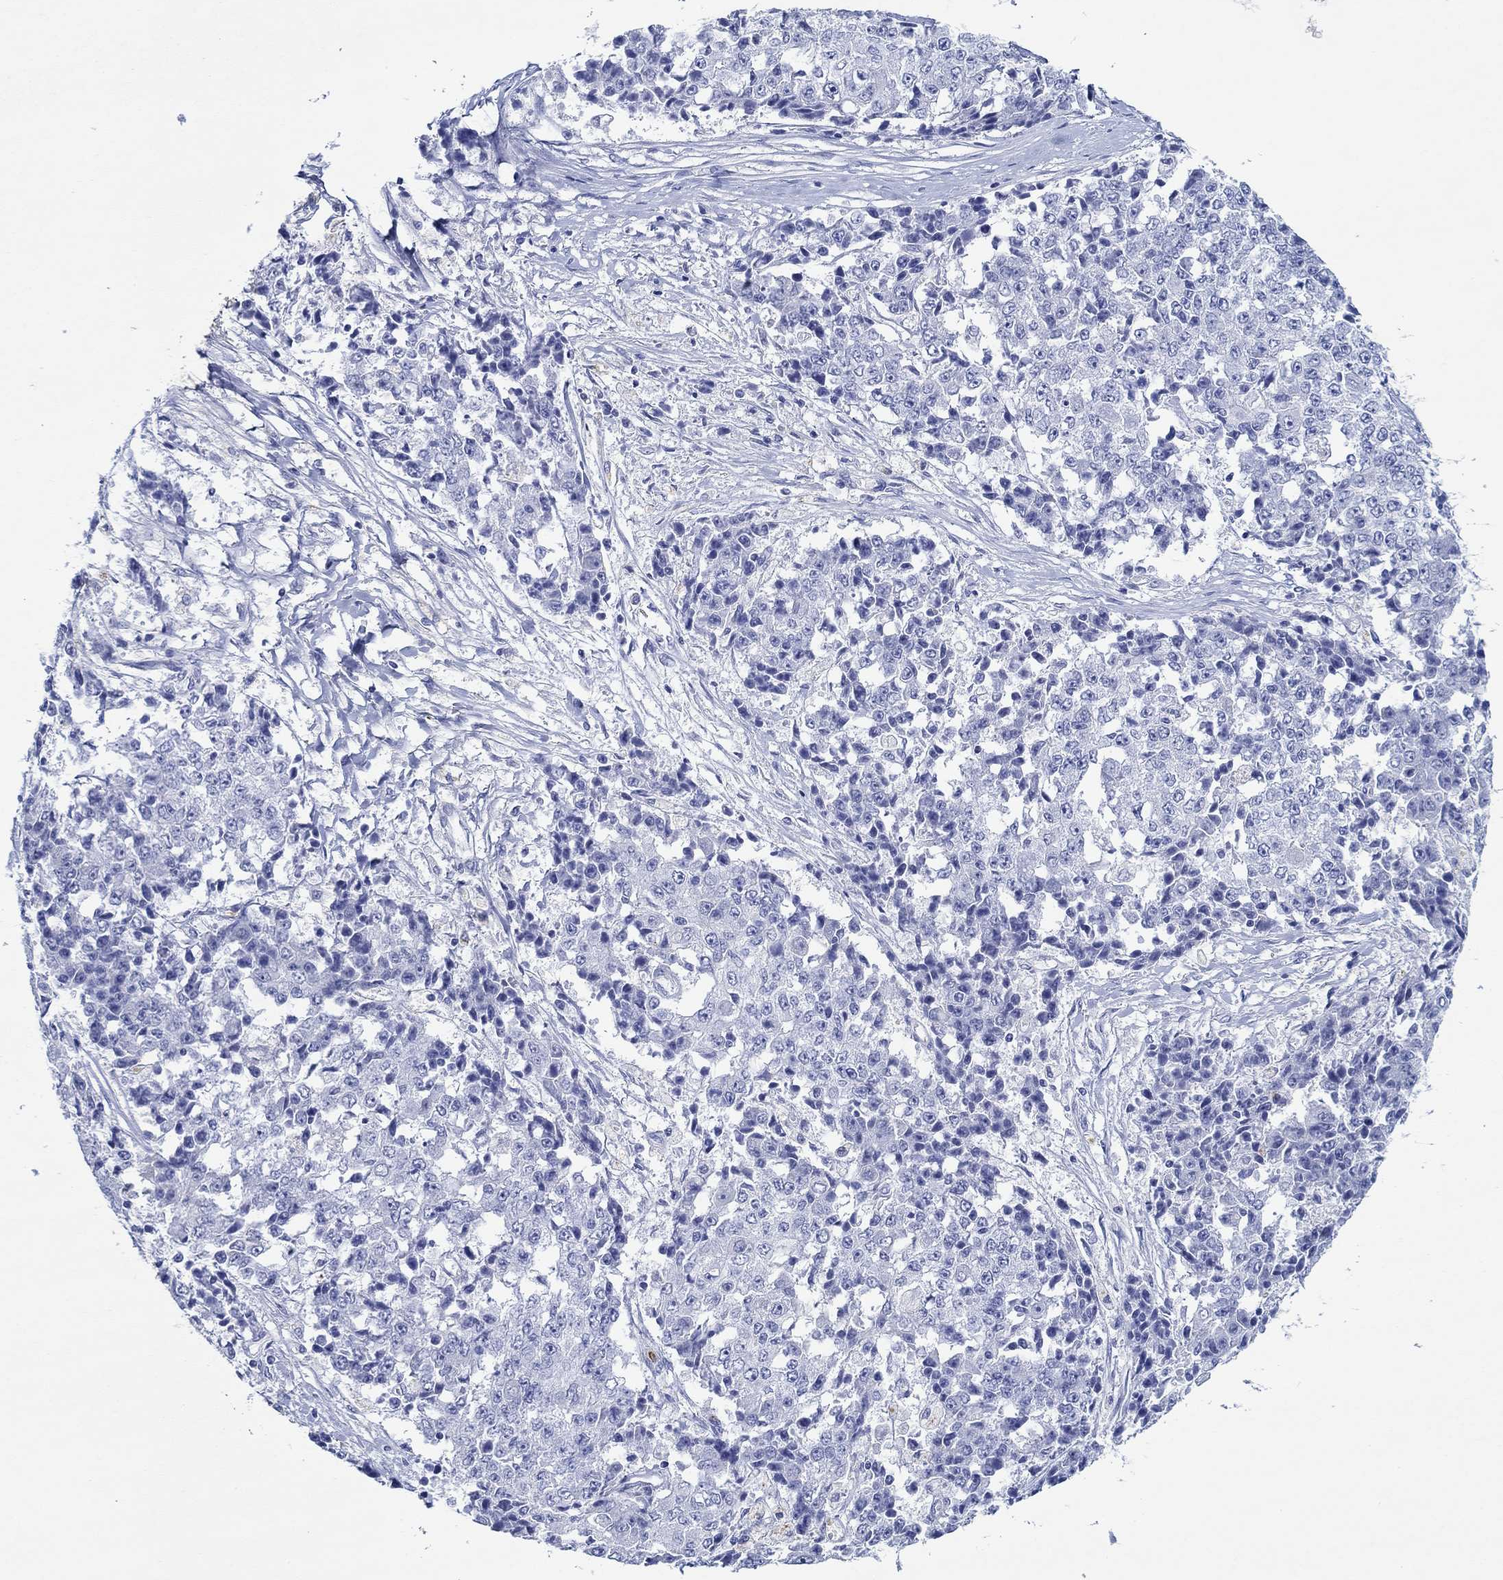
{"staining": {"intensity": "negative", "quantity": "none", "location": "none"}, "tissue": "ovarian cancer", "cell_type": "Tumor cells", "image_type": "cancer", "snomed": [{"axis": "morphology", "description": "Carcinoma, endometroid"}, {"axis": "topography", "description": "Ovary"}], "caption": "IHC image of neoplastic tissue: ovarian cancer stained with DAB (3,3'-diaminobenzidine) reveals no significant protein staining in tumor cells.", "gene": "EPX", "patient": {"sex": "female", "age": 42}}